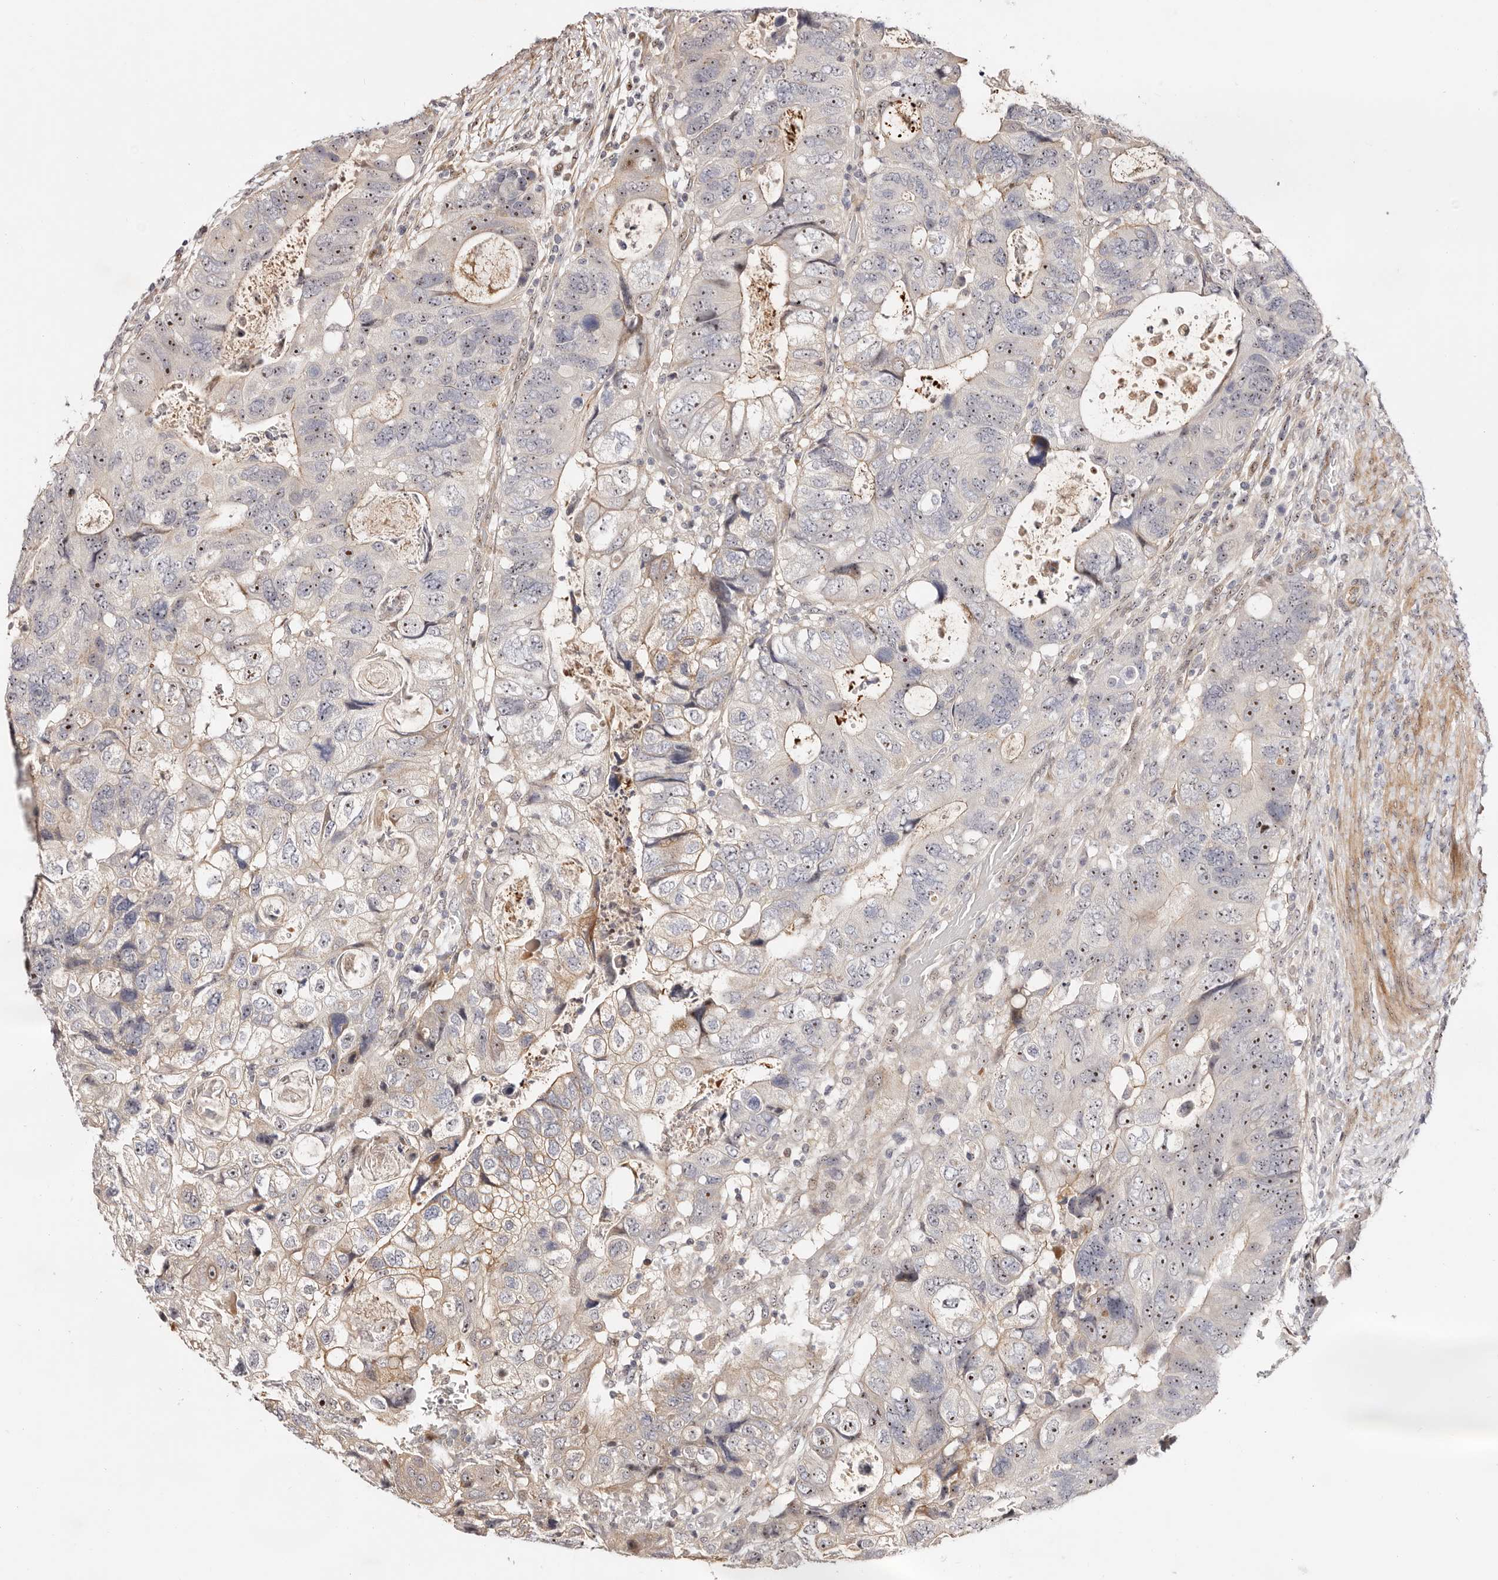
{"staining": {"intensity": "moderate", "quantity": "25%-75%", "location": "cytoplasmic/membranous,nuclear"}, "tissue": "colorectal cancer", "cell_type": "Tumor cells", "image_type": "cancer", "snomed": [{"axis": "morphology", "description": "Adenocarcinoma, NOS"}, {"axis": "topography", "description": "Rectum"}], "caption": "An immunohistochemistry photomicrograph of tumor tissue is shown. Protein staining in brown labels moderate cytoplasmic/membranous and nuclear positivity in adenocarcinoma (colorectal) within tumor cells. Using DAB (3,3'-diaminobenzidine) (brown) and hematoxylin (blue) stains, captured at high magnification using brightfield microscopy.", "gene": "ODF2L", "patient": {"sex": "male", "age": 59}}